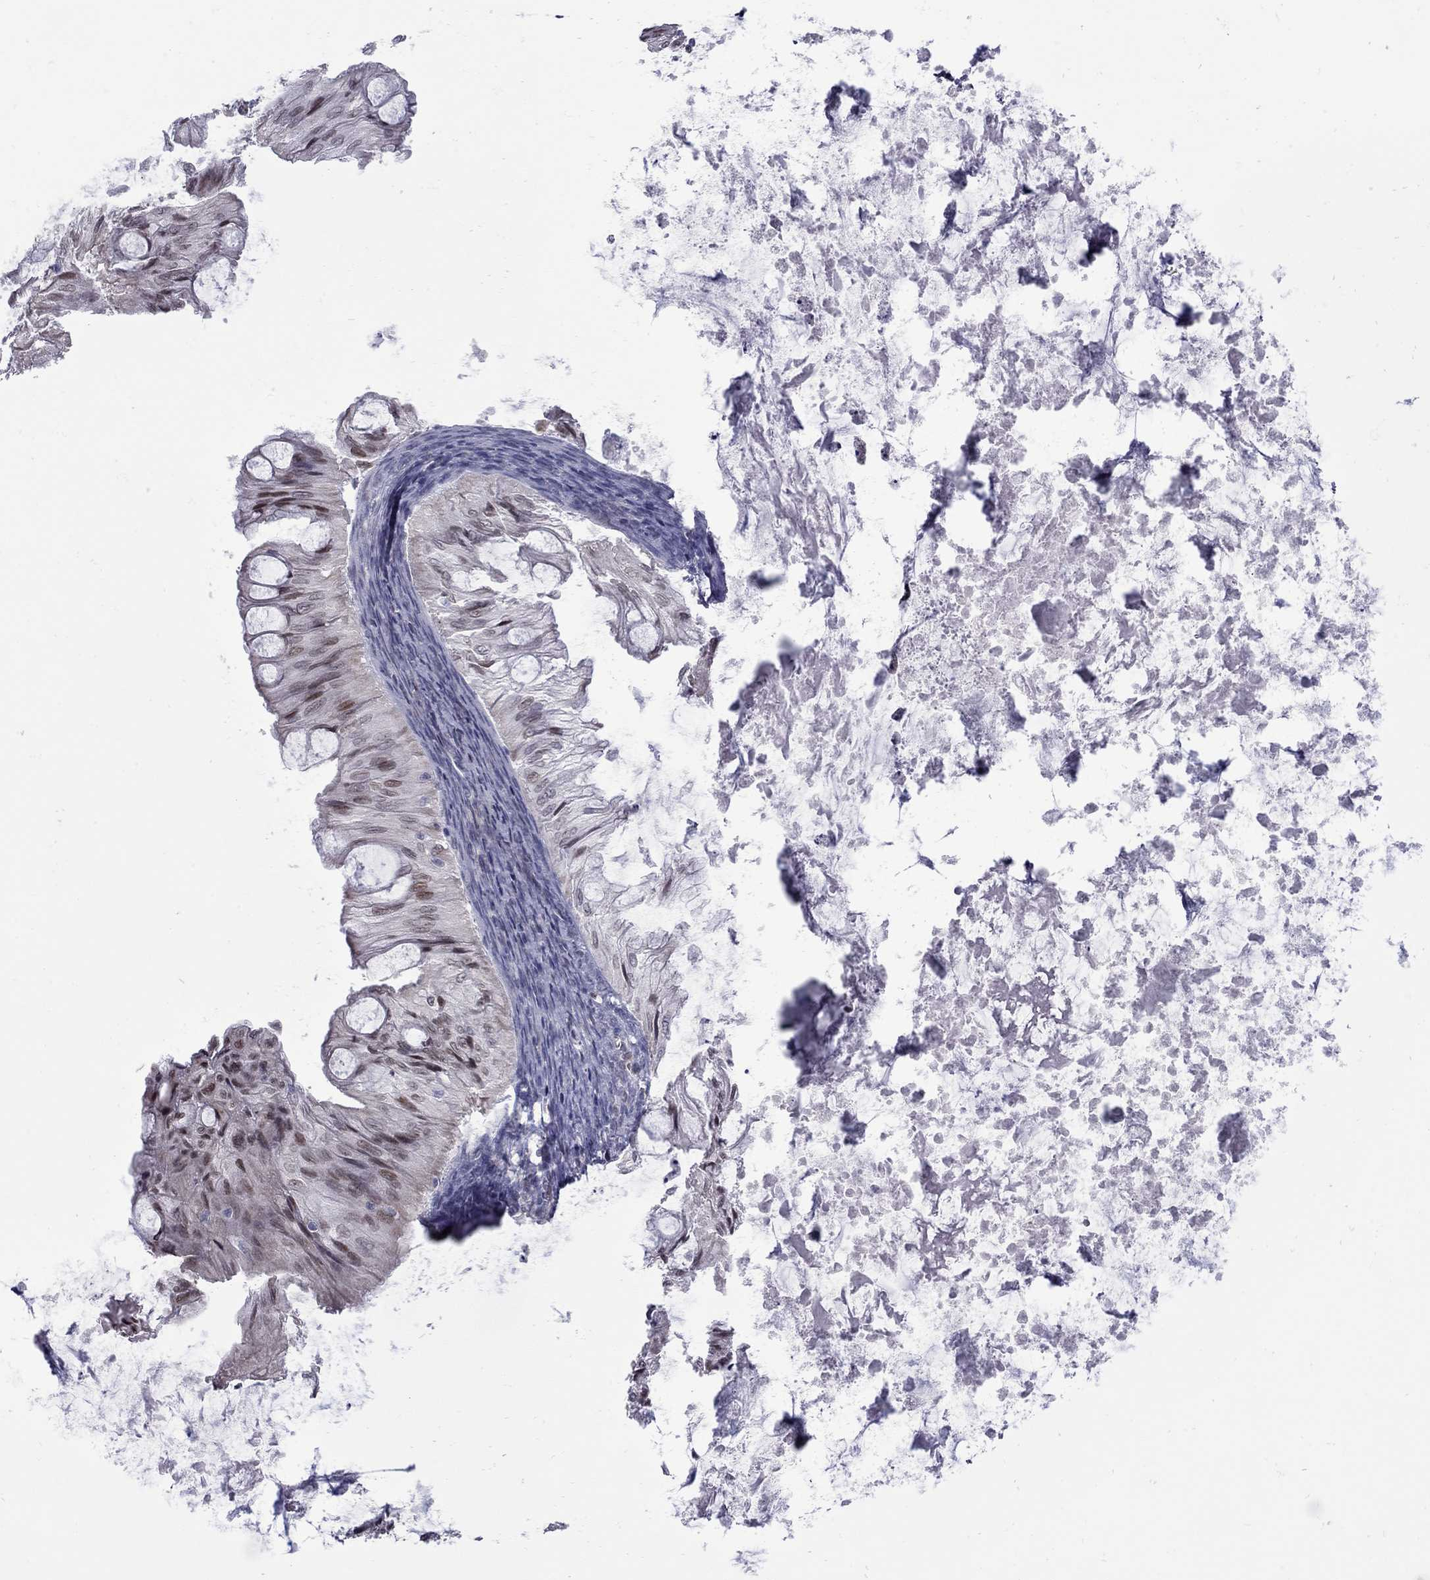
{"staining": {"intensity": "weak", "quantity": "<25%", "location": "nuclear"}, "tissue": "ovarian cancer", "cell_type": "Tumor cells", "image_type": "cancer", "snomed": [{"axis": "morphology", "description": "Cystadenocarcinoma, mucinous, NOS"}, {"axis": "topography", "description": "Ovary"}], "caption": "Tumor cells are negative for protein expression in human ovarian mucinous cystadenocarcinoma.", "gene": "CLTCL1", "patient": {"sex": "female", "age": 57}}